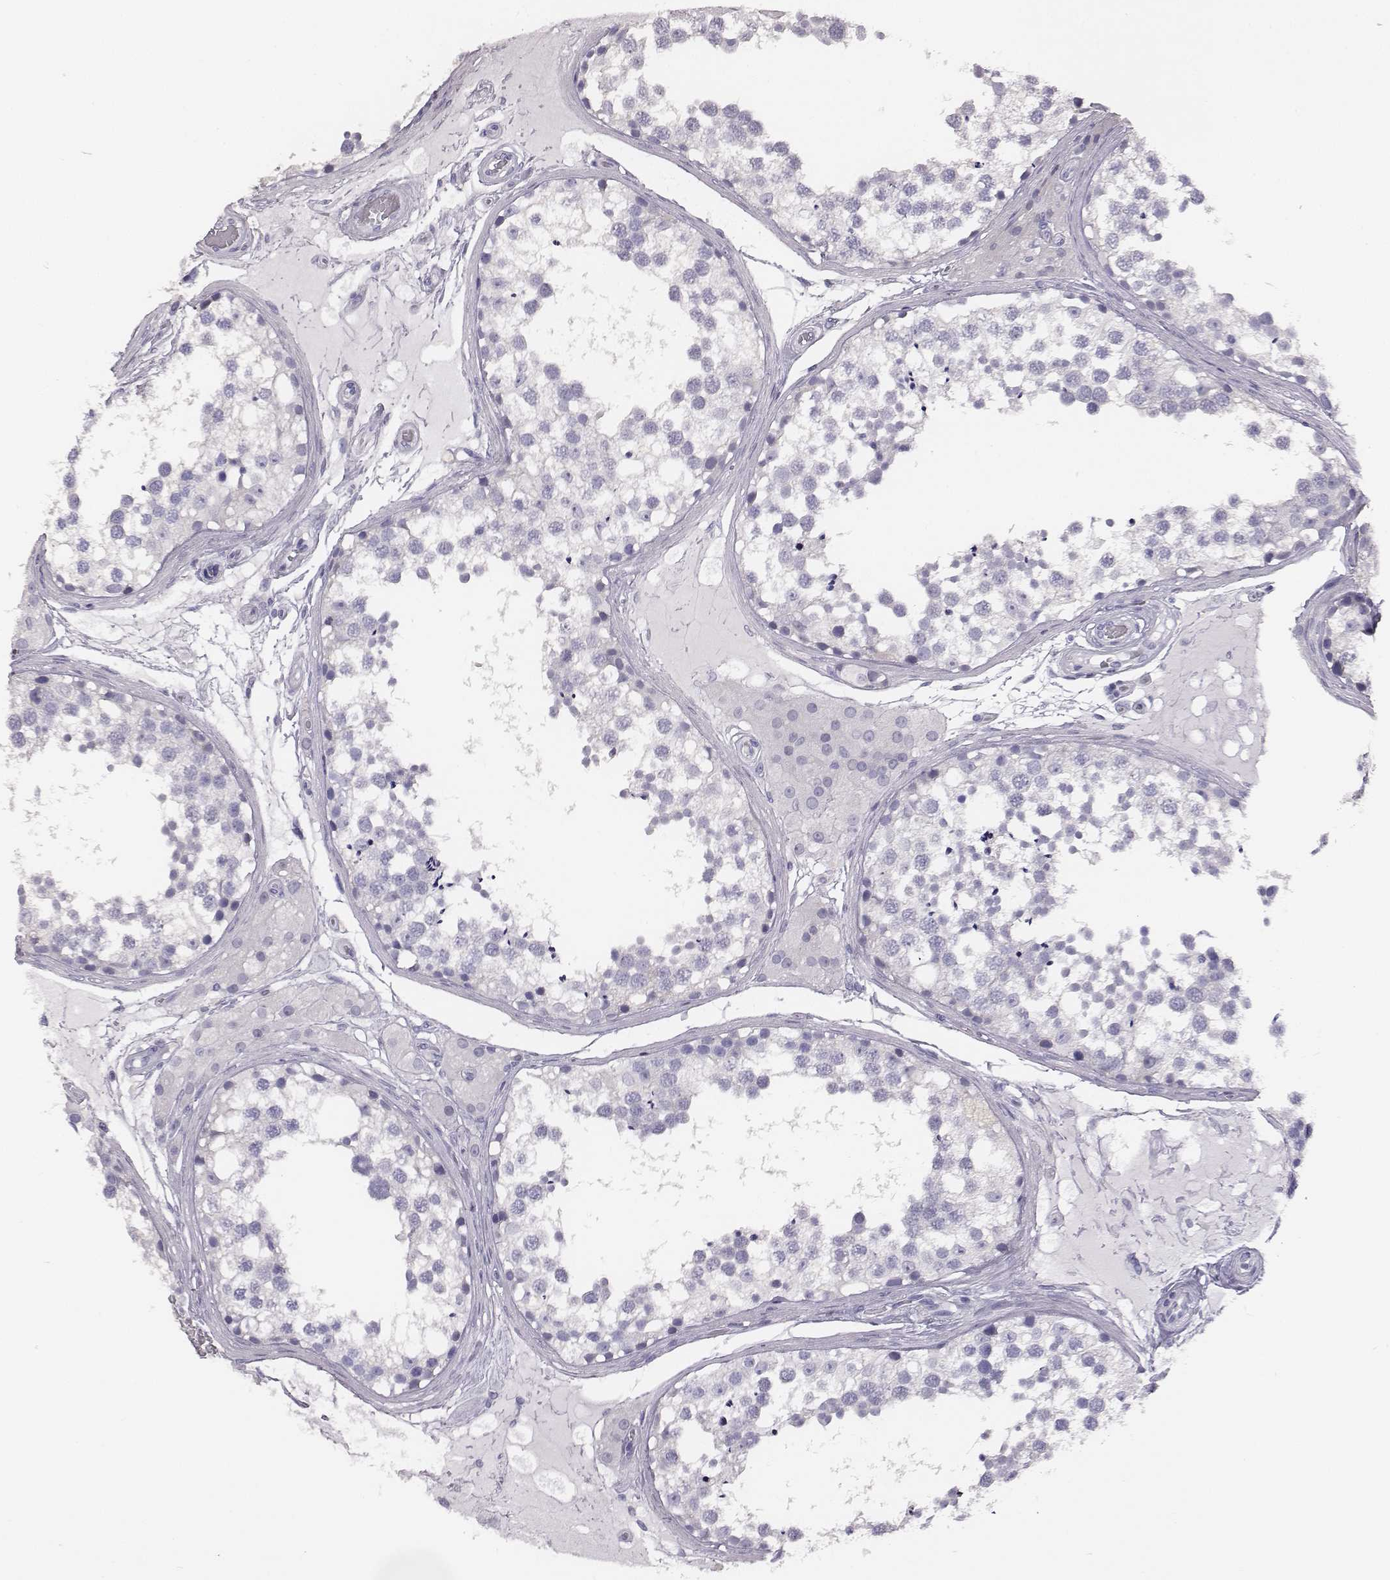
{"staining": {"intensity": "negative", "quantity": "none", "location": "none"}, "tissue": "testis", "cell_type": "Cells in seminiferous ducts", "image_type": "normal", "snomed": [{"axis": "morphology", "description": "Normal tissue, NOS"}, {"axis": "morphology", "description": "Seminoma, NOS"}, {"axis": "topography", "description": "Testis"}], "caption": "Protein analysis of unremarkable testis shows no significant expression in cells in seminiferous ducts.", "gene": "ENSG00000290147", "patient": {"sex": "male", "age": 65}}